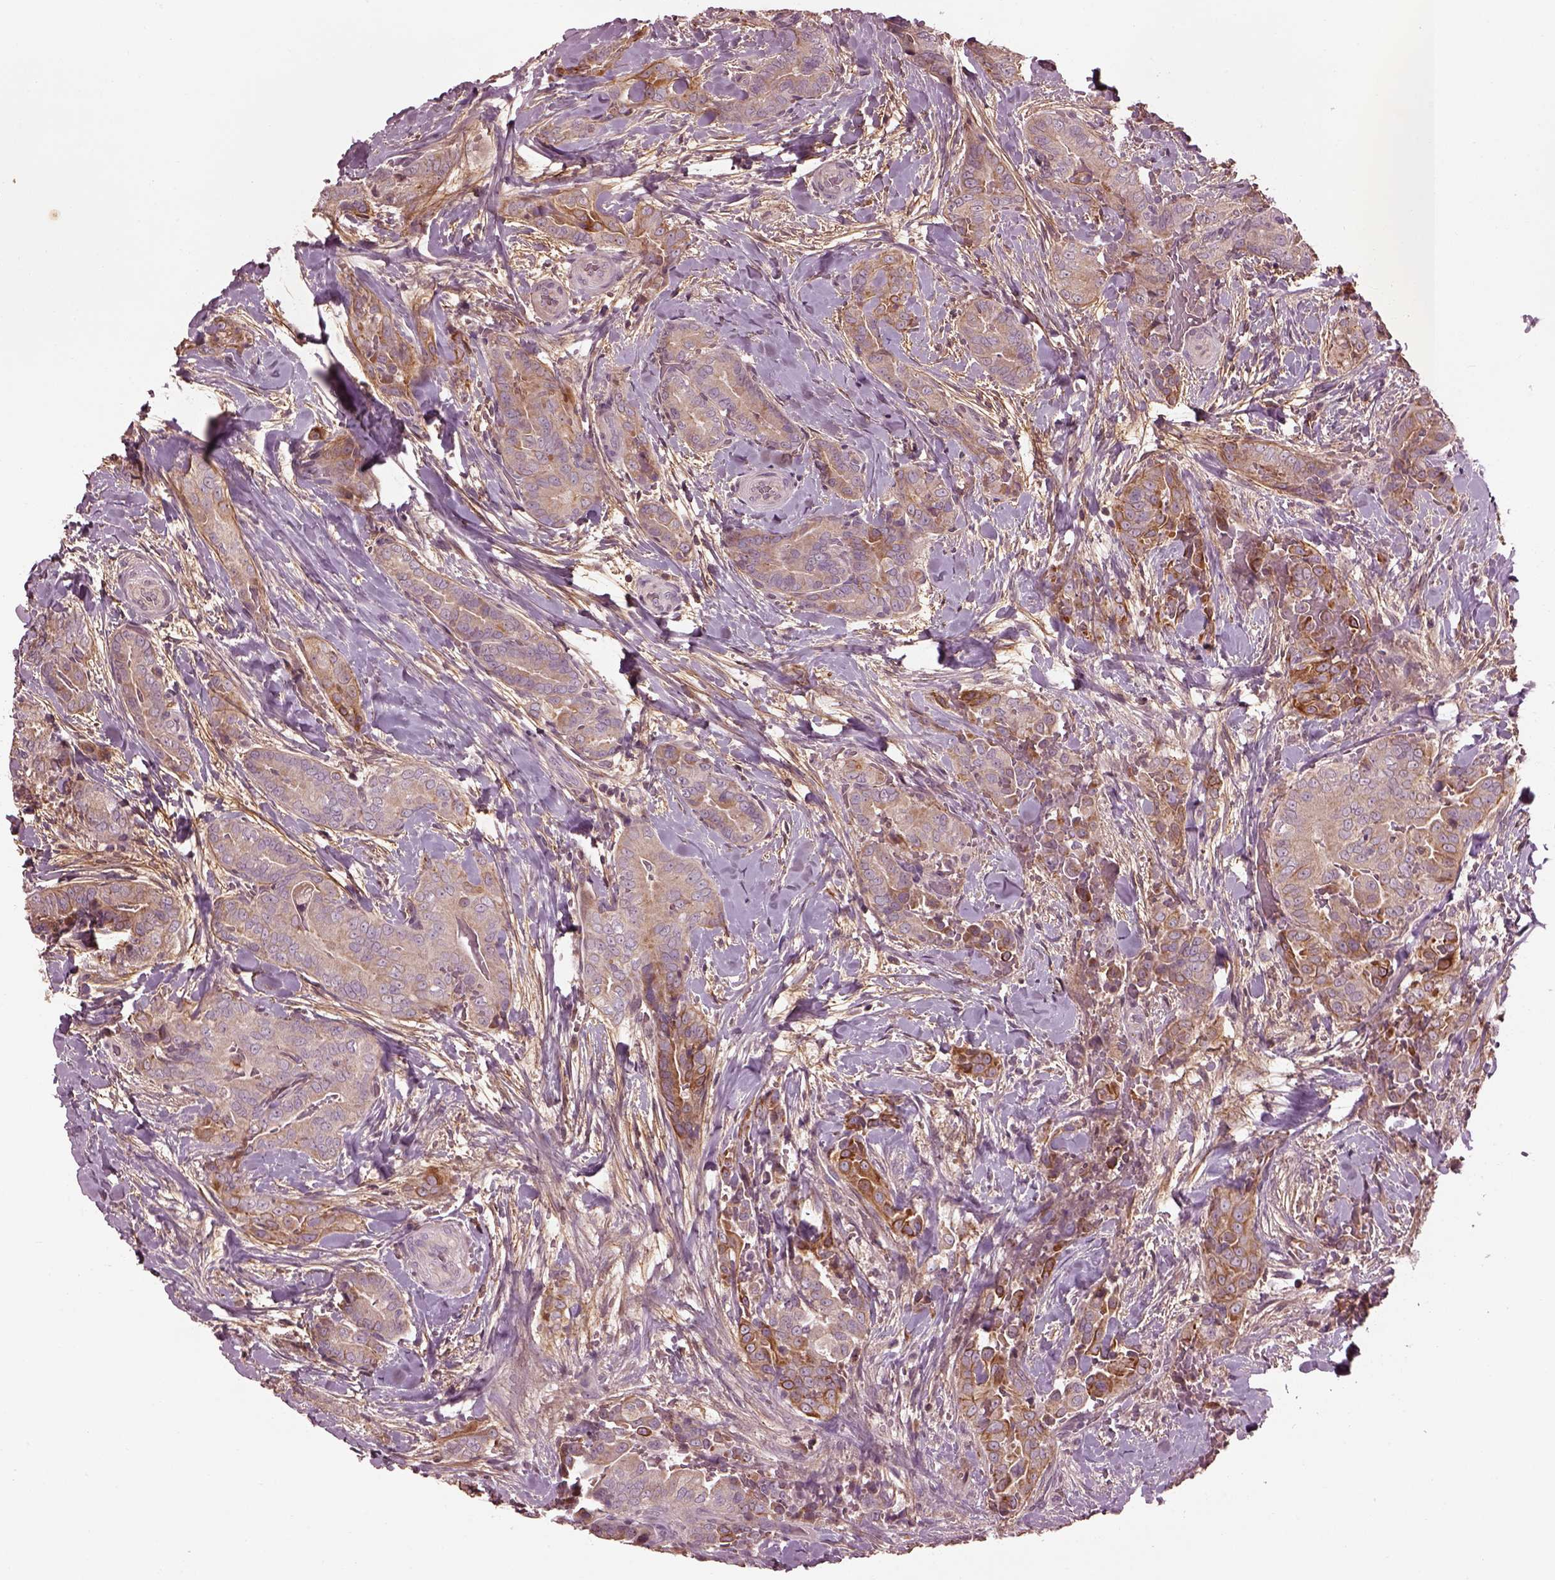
{"staining": {"intensity": "moderate", "quantity": "<25%", "location": "cytoplasmic/membranous"}, "tissue": "thyroid cancer", "cell_type": "Tumor cells", "image_type": "cancer", "snomed": [{"axis": "morphology", "description": "Papillary adenocarcinoma, NOS"}, {"axis": "topography", "description": "Thyroid gland"}], "caption": "High-magnification brightfield microscopy of papillary adenocarcinoma (thyroid) stained with DAB (brown) and counterstained with hematoxylin (blue). tumor cells exhibit moderate cytoplasmic/membranous positivity is seen in about<25% of cells.", "gene": "EFEMP1", "patient": {"sex": "male", "age": 61}}